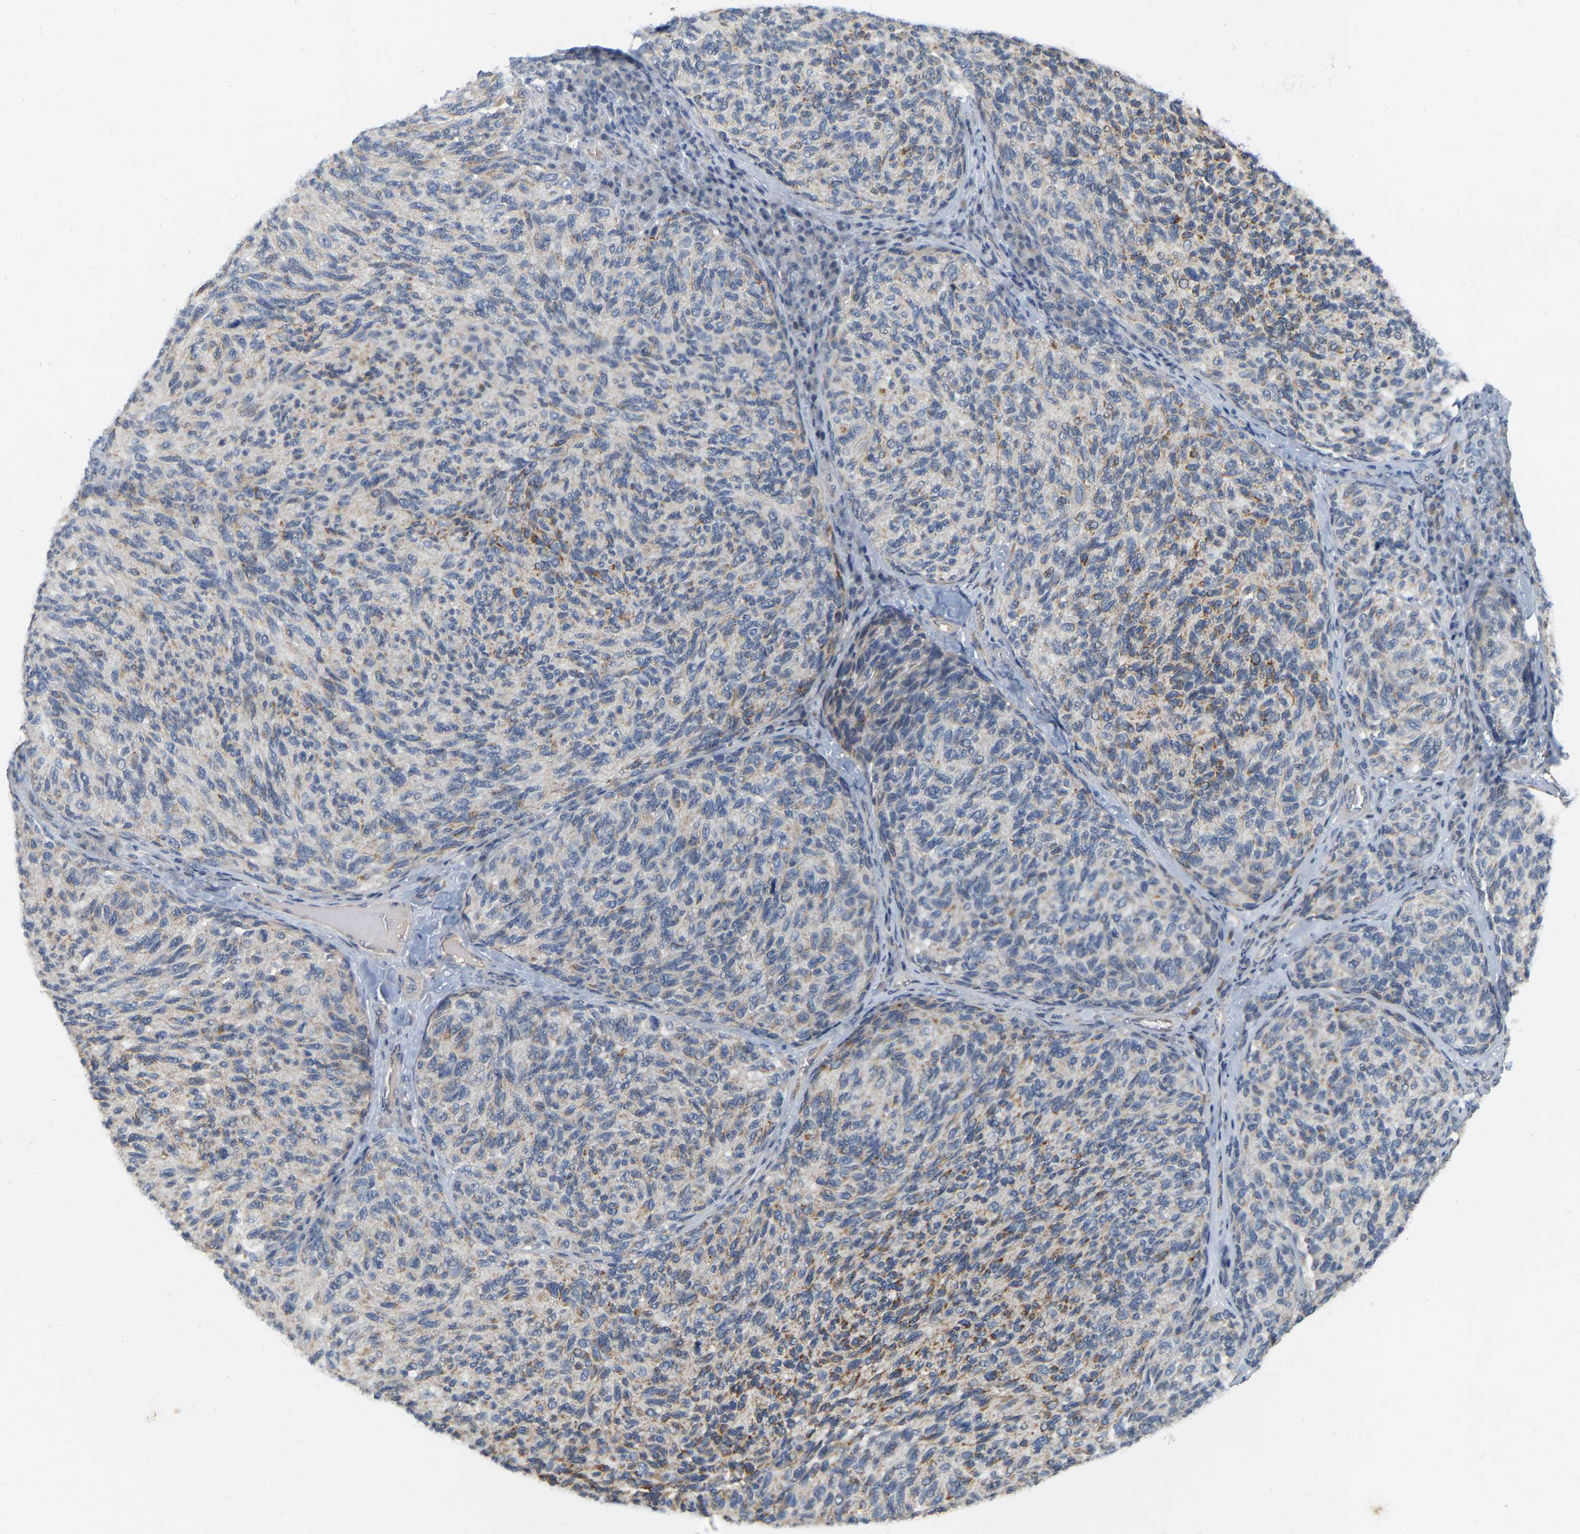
{"staining": {"intensity": "moderate", "quantity": "<25%", "location": "cytoplasmic/membranous"}, "tissue": "melanoma", "cell_type": "Tumor cells", "image_type": "cancer", "snomed": [{"axis": "morphology", "description": "Malignant melanoma, NOS"}, {"axis": "topography", "description": "Skin"}], "caption": "Immunohistochemical staining of human melanoma demonstrates moderate cytoplasmic/membranous protein expression in approximately <25% of tumor cells.", "gene": "SSH1", "patient": {"sex": "female", "age": 73}}